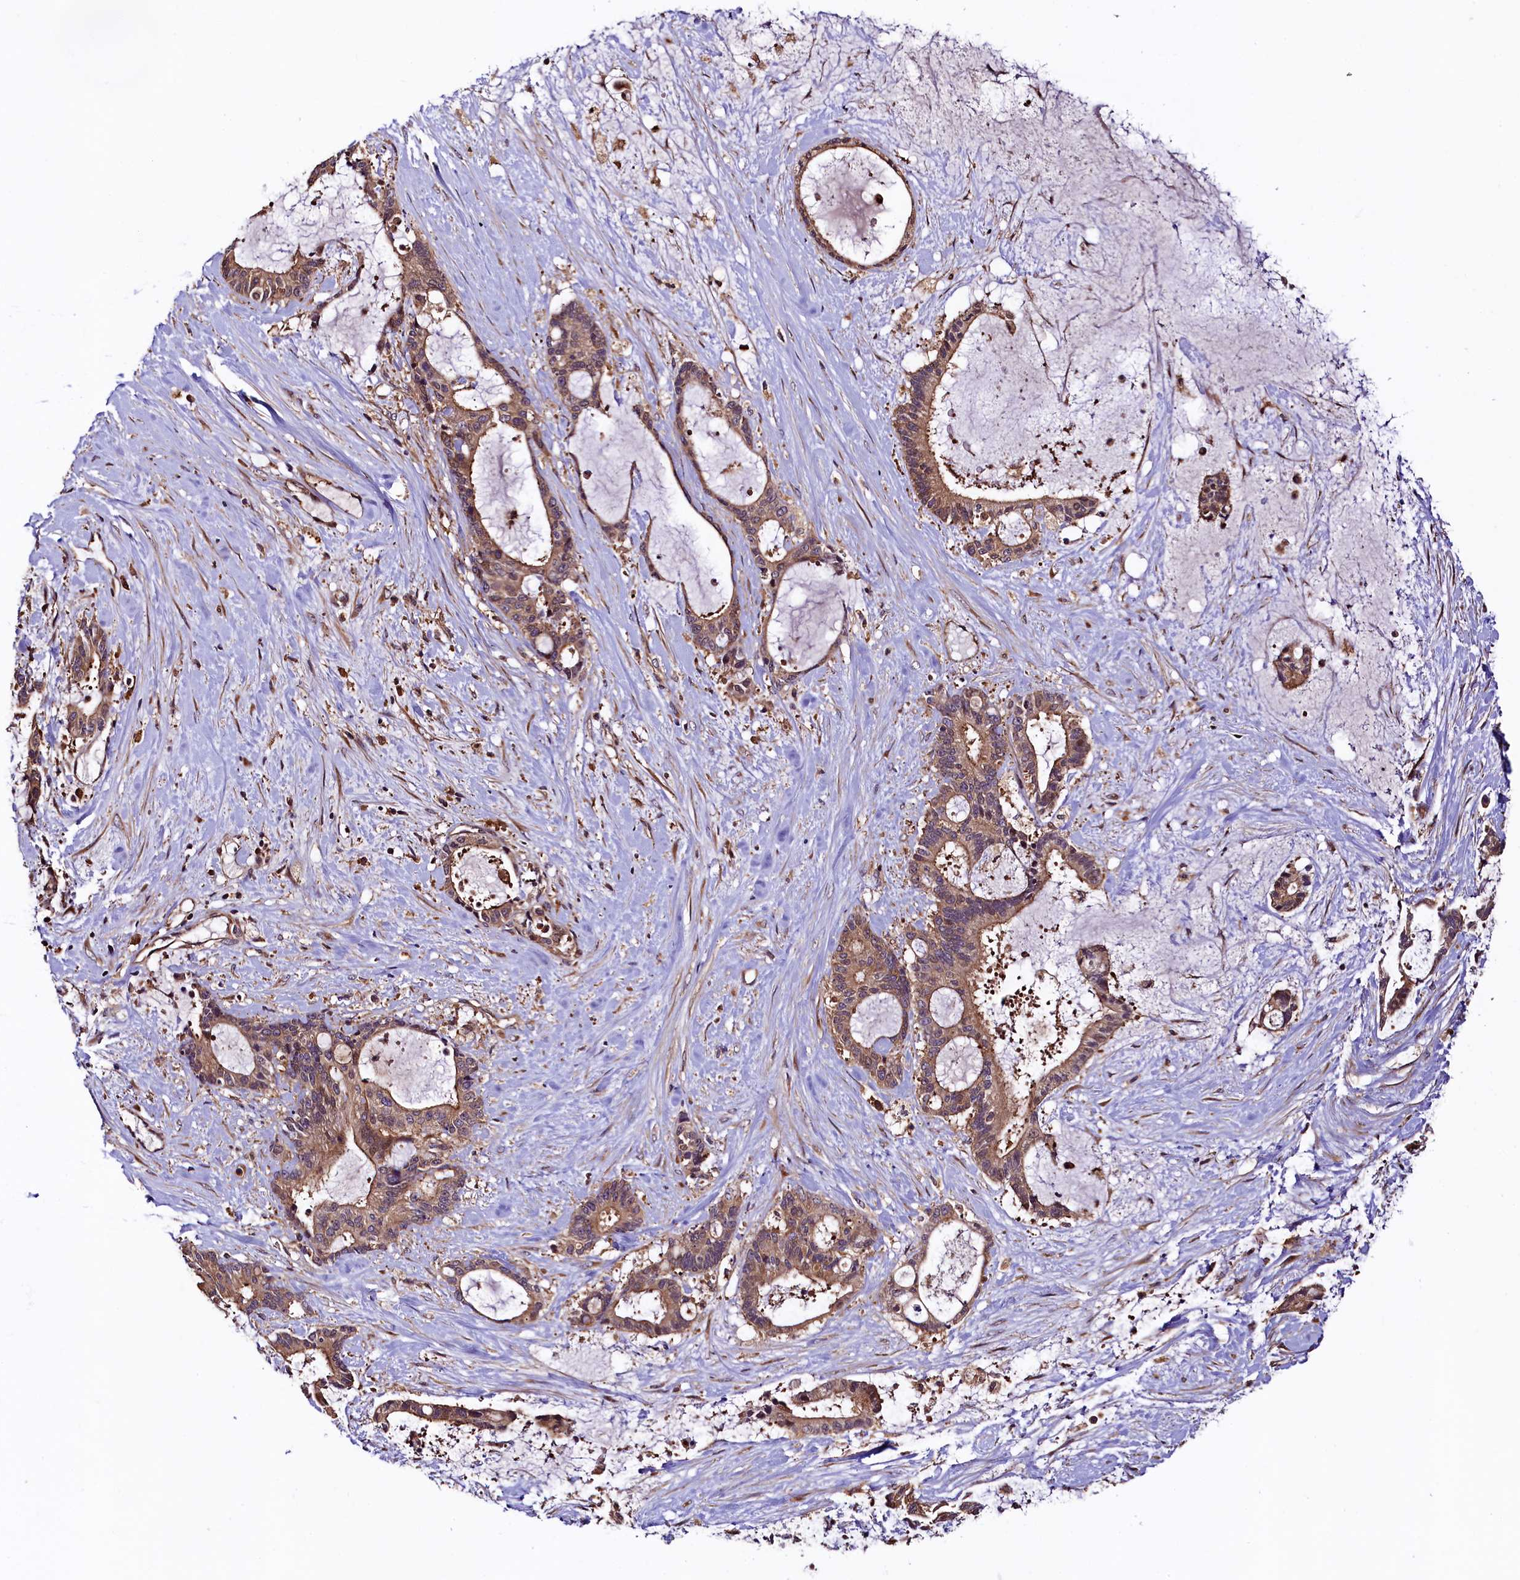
{"staining": {"intensity": "moderate", "quantity": ">75%", "location": "cytoplasmic/membranous"}, "tissue": "liver cancer", "cell_type": "Tumor cells", "image_type": "cancer", "snomed": [{"axis": "morphology", "description": "Normal tissue, NOS"}, {"axis": "morphology", "description": "Cholangiocarcinoma"}, {"axis": "topography", "description": "Liver"}, {"axis": "topography", "description": "Peripheral nerve tissue"}], "caption": "An IHC histopathology image of tumor tissue is shown. Protein staining in brown shows moderate cytoplasmic/membranous positivity in cholangiocarcinoma (liver) within tumor cells. (brown staining indicates protein expression, while blue staining denotes nuclei).", "gene": "VPS35", "patient": {"sex": "female", "age": 73}}